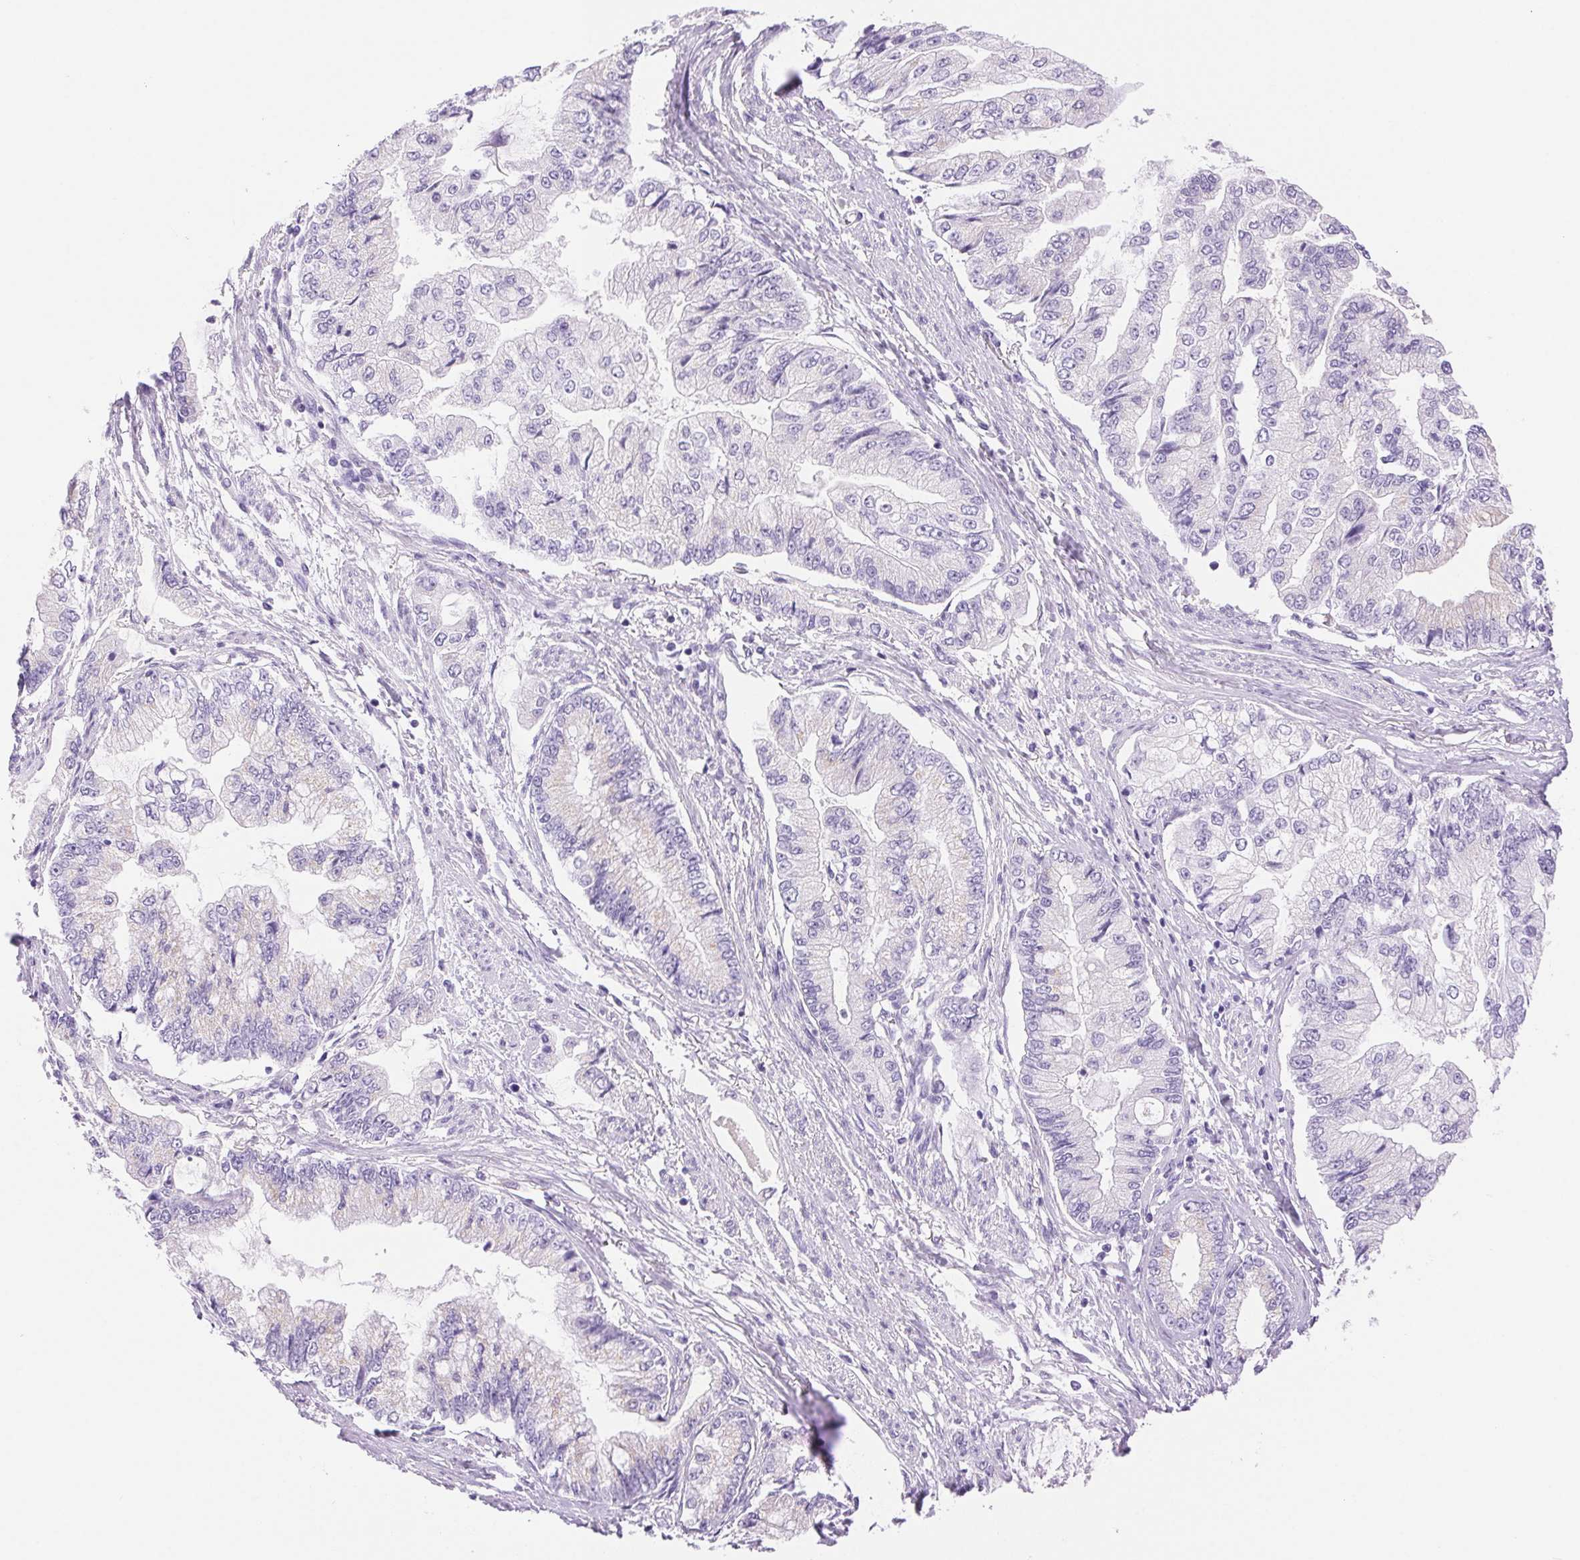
{"staining": {"intensity": "negative", "quantity": "none", "location": "none"}, "tissue": "stomach cancer", "cell_type": "Tumor cells", "image_type": "cancer", "snomed": [{"axis": "morphology", "description": "Adenocarcinoma, NOS"}, {"axis": "topography", "description": "Stomach, upper"}], "caption": "High power microscopy micrograph of an immunohistochemistry image of adenocarcinoma (stomach), revealing no significant staining in tumor cells. (DAB (3,3'-diaminobenzidine) immunohistochemistry (IHC) visualized using brightfield microscopy, high magnification).", "gene": "SERPINB3", "patient": {"sex": "female", "age": 74}}